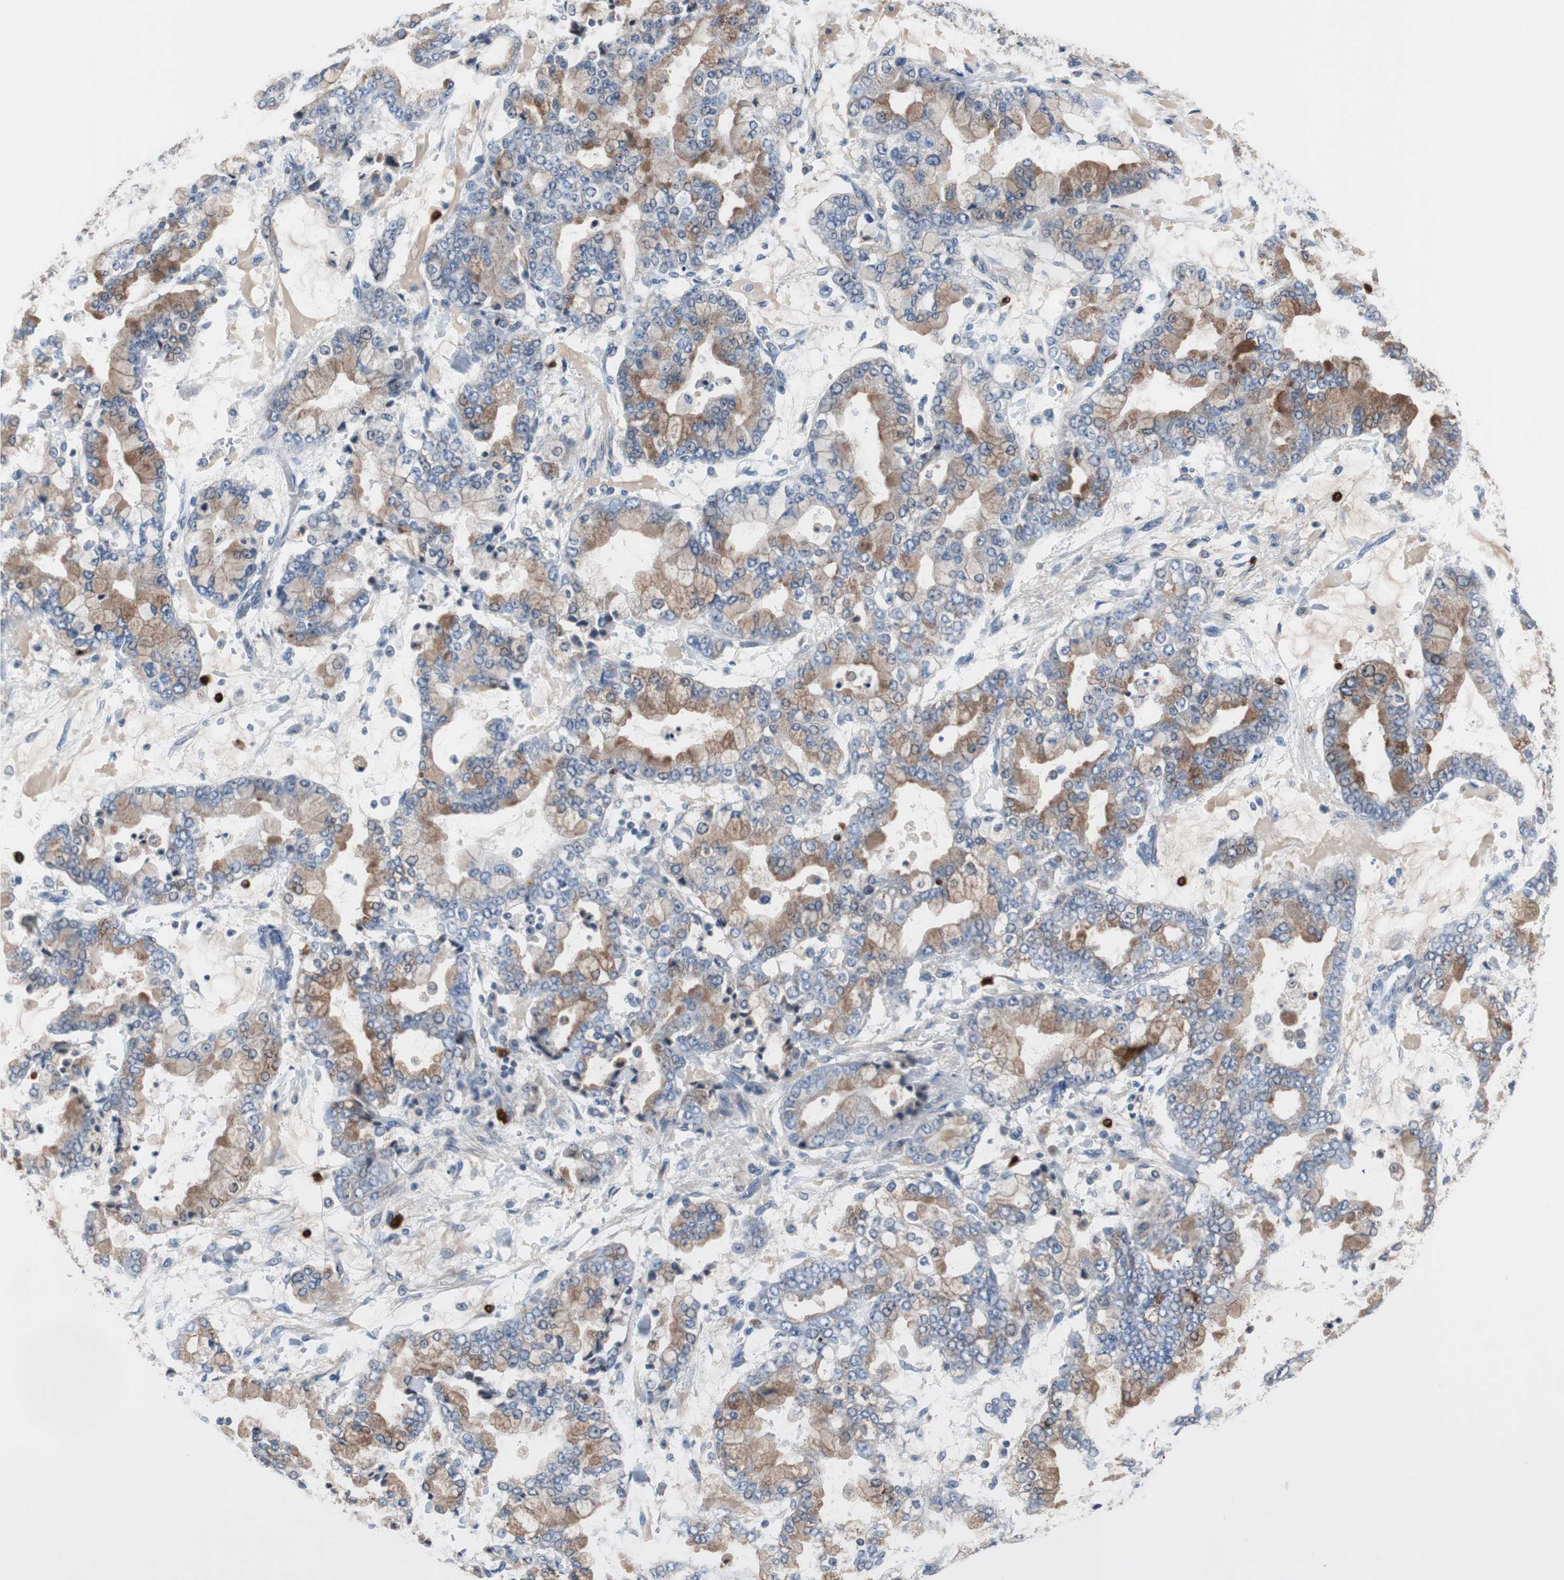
{"staining": {"intensity": "moderate", "quantity": ">75%", "location": "cytoplasmic/membranous"}, "tissue": "stomach cancer", "cell_type": "Tumor cells", "image_type": "cancer", "snomed": [{"axis": "morphology", "description": "Adenocarcinoma, NOS"}, {"axis": "topography", "description": "Stomach"}], "caption": "A brown stain highlights moderate cytoplasmic/membranous expression of a protein in stomach cancer (adenocarcinoma) tumor cells. The staining was performed using DAB to visualize the protein expression in brown, while the nuclei were stained in blue with hematoxylin (Magnification: 20x).", "gene": "CALB2", "patient": {"sex": "male", "age": 76}}